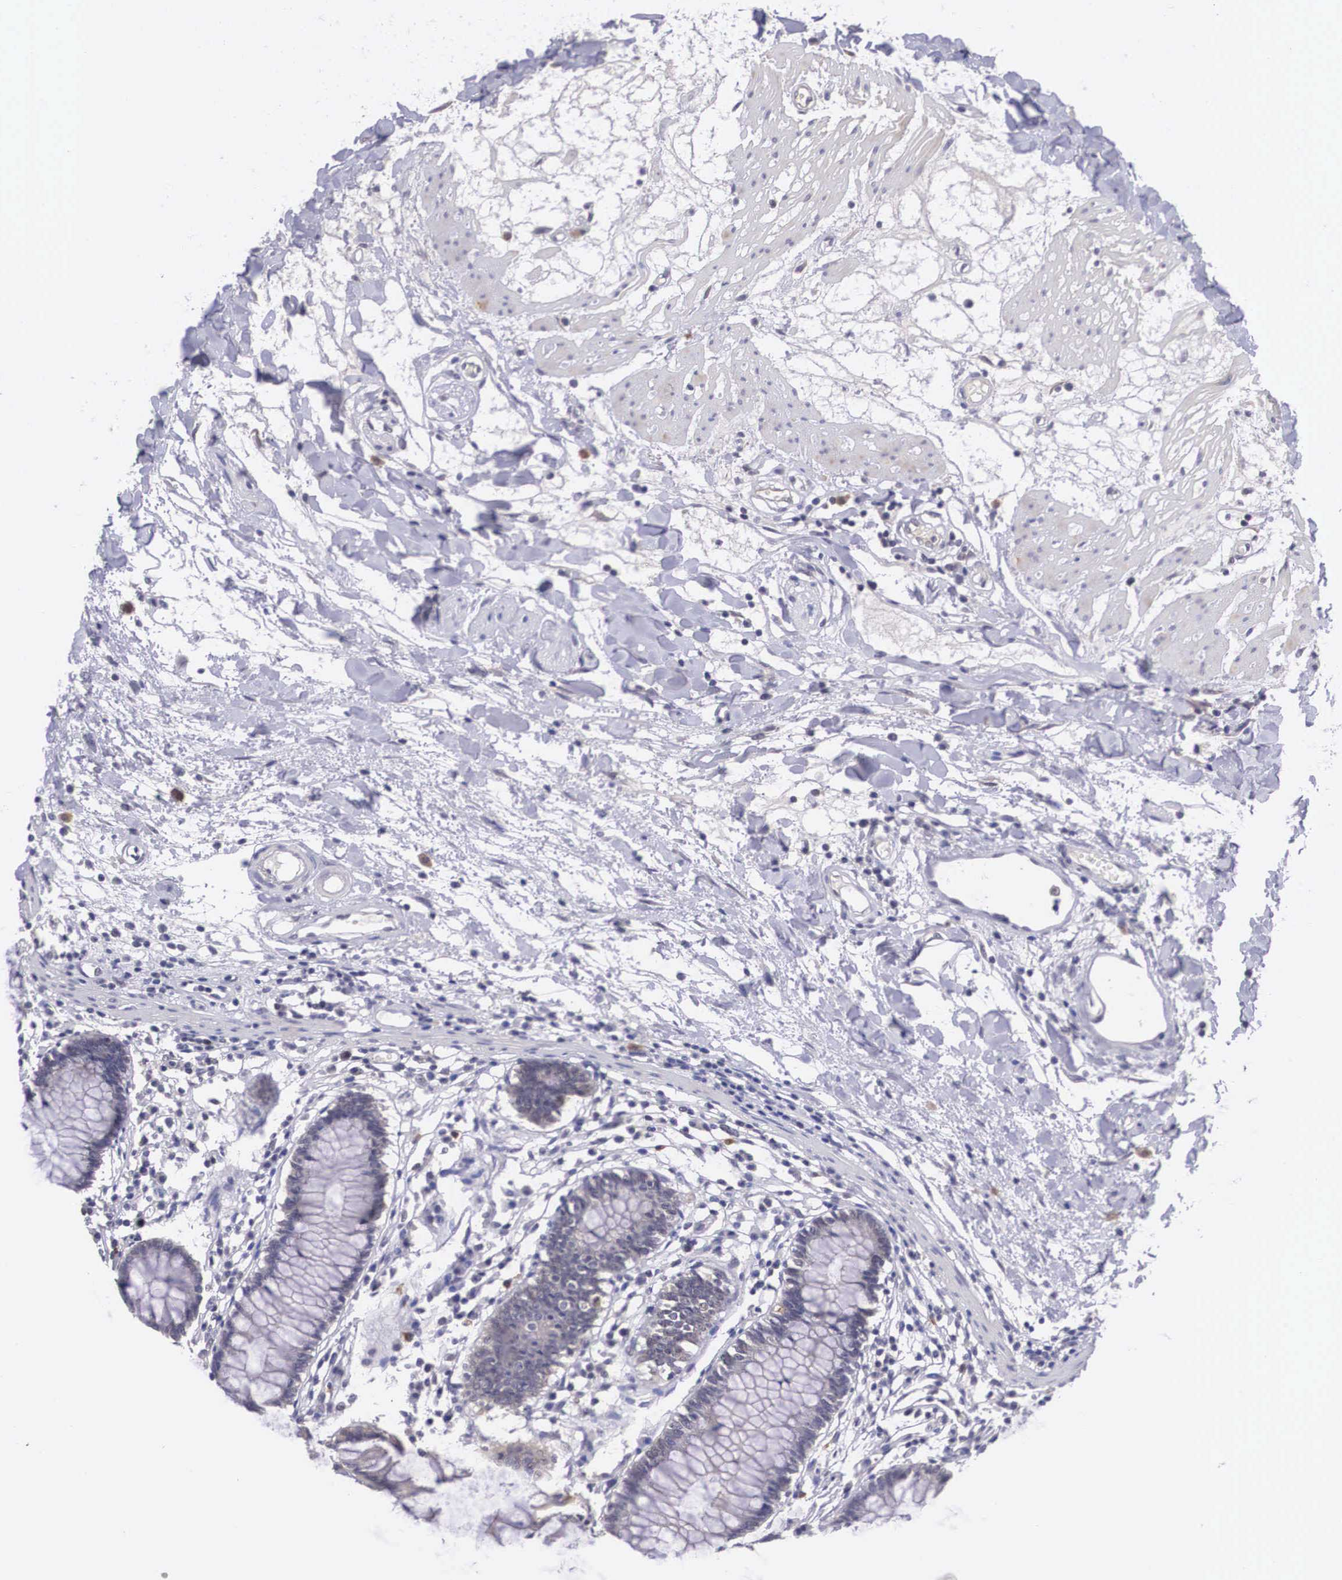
{"staining": {"intensity": "negative", "quantity": "none", "location": "none"}, "tissue": "colon", "cell_type": "Endothelial cells", "image_type": "normal", "snomed": [{"axis": "morphology", "description": "Normal tissue, NOS"}, {"axis": "topography", "description": "Colon"}], "caption": "Endothelial cells show no significant positivity in unremarkable colon. (Stains: DAB immunohistochemistry (IHC) with hematoxylin counter stain, Microscopy: brightfield microscopy at high magnification).", "gene": "NINL", "patient": {"sex": "female", "age": 55}}